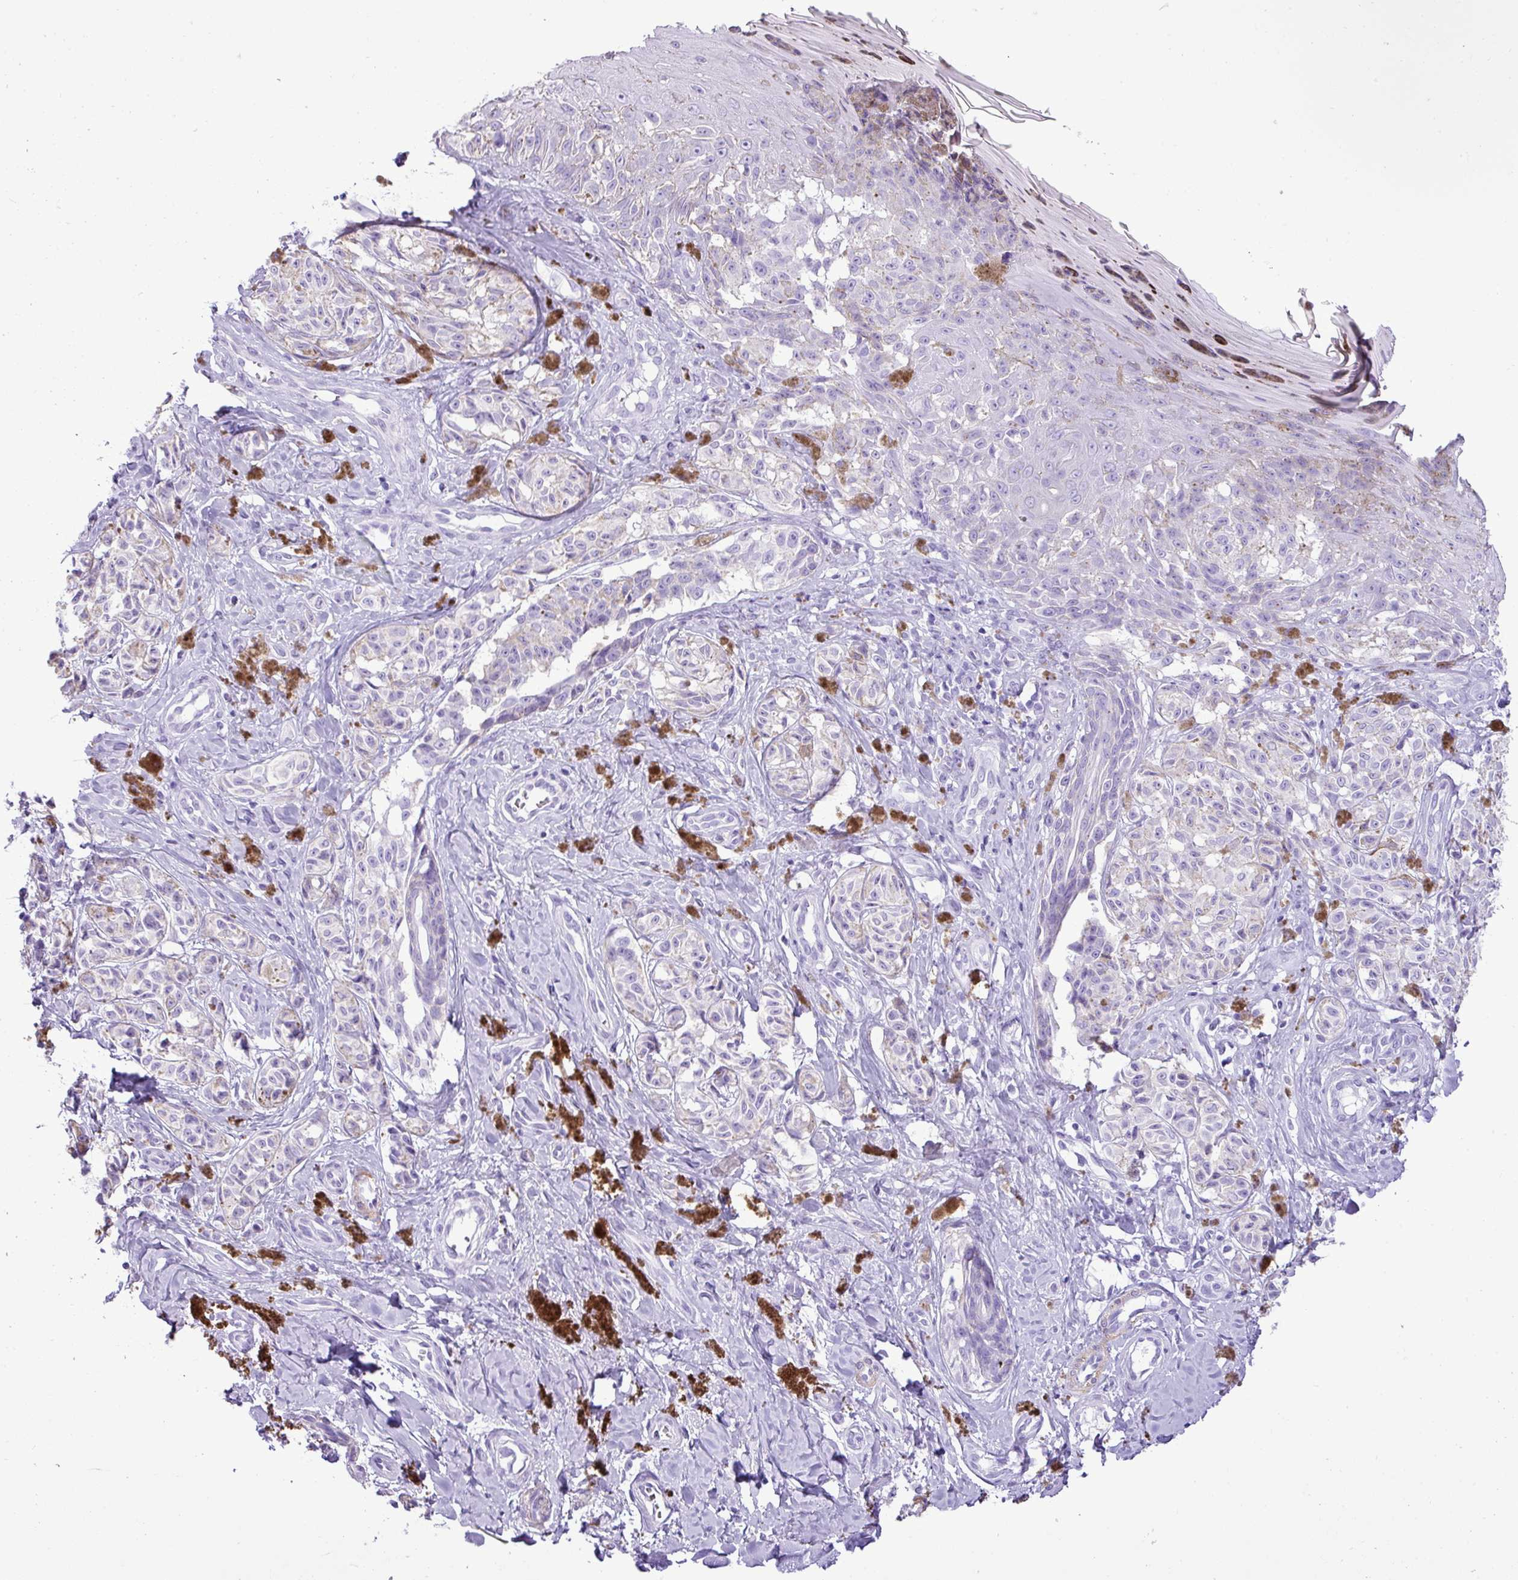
{"staining": {"intensity": "negative", "quantity": "none", "location": "none"}, "tissue": "melanoma", "cell_type": "Tumor cells", "image_type": "cancer", "snomed": [{"axis": "morphology", "description": "Malignant melanoma, NOS"}, {"axis": "topography", "description": "Skin"}], "caption": "Immunohistochemistry (IHC) micrograph of human malignant melanoma stained for a protein (brown), which shows no positivity in tumor cells.", "gene": "ZSCAN5A", "patient": {"sex": "female", "age": 65}}